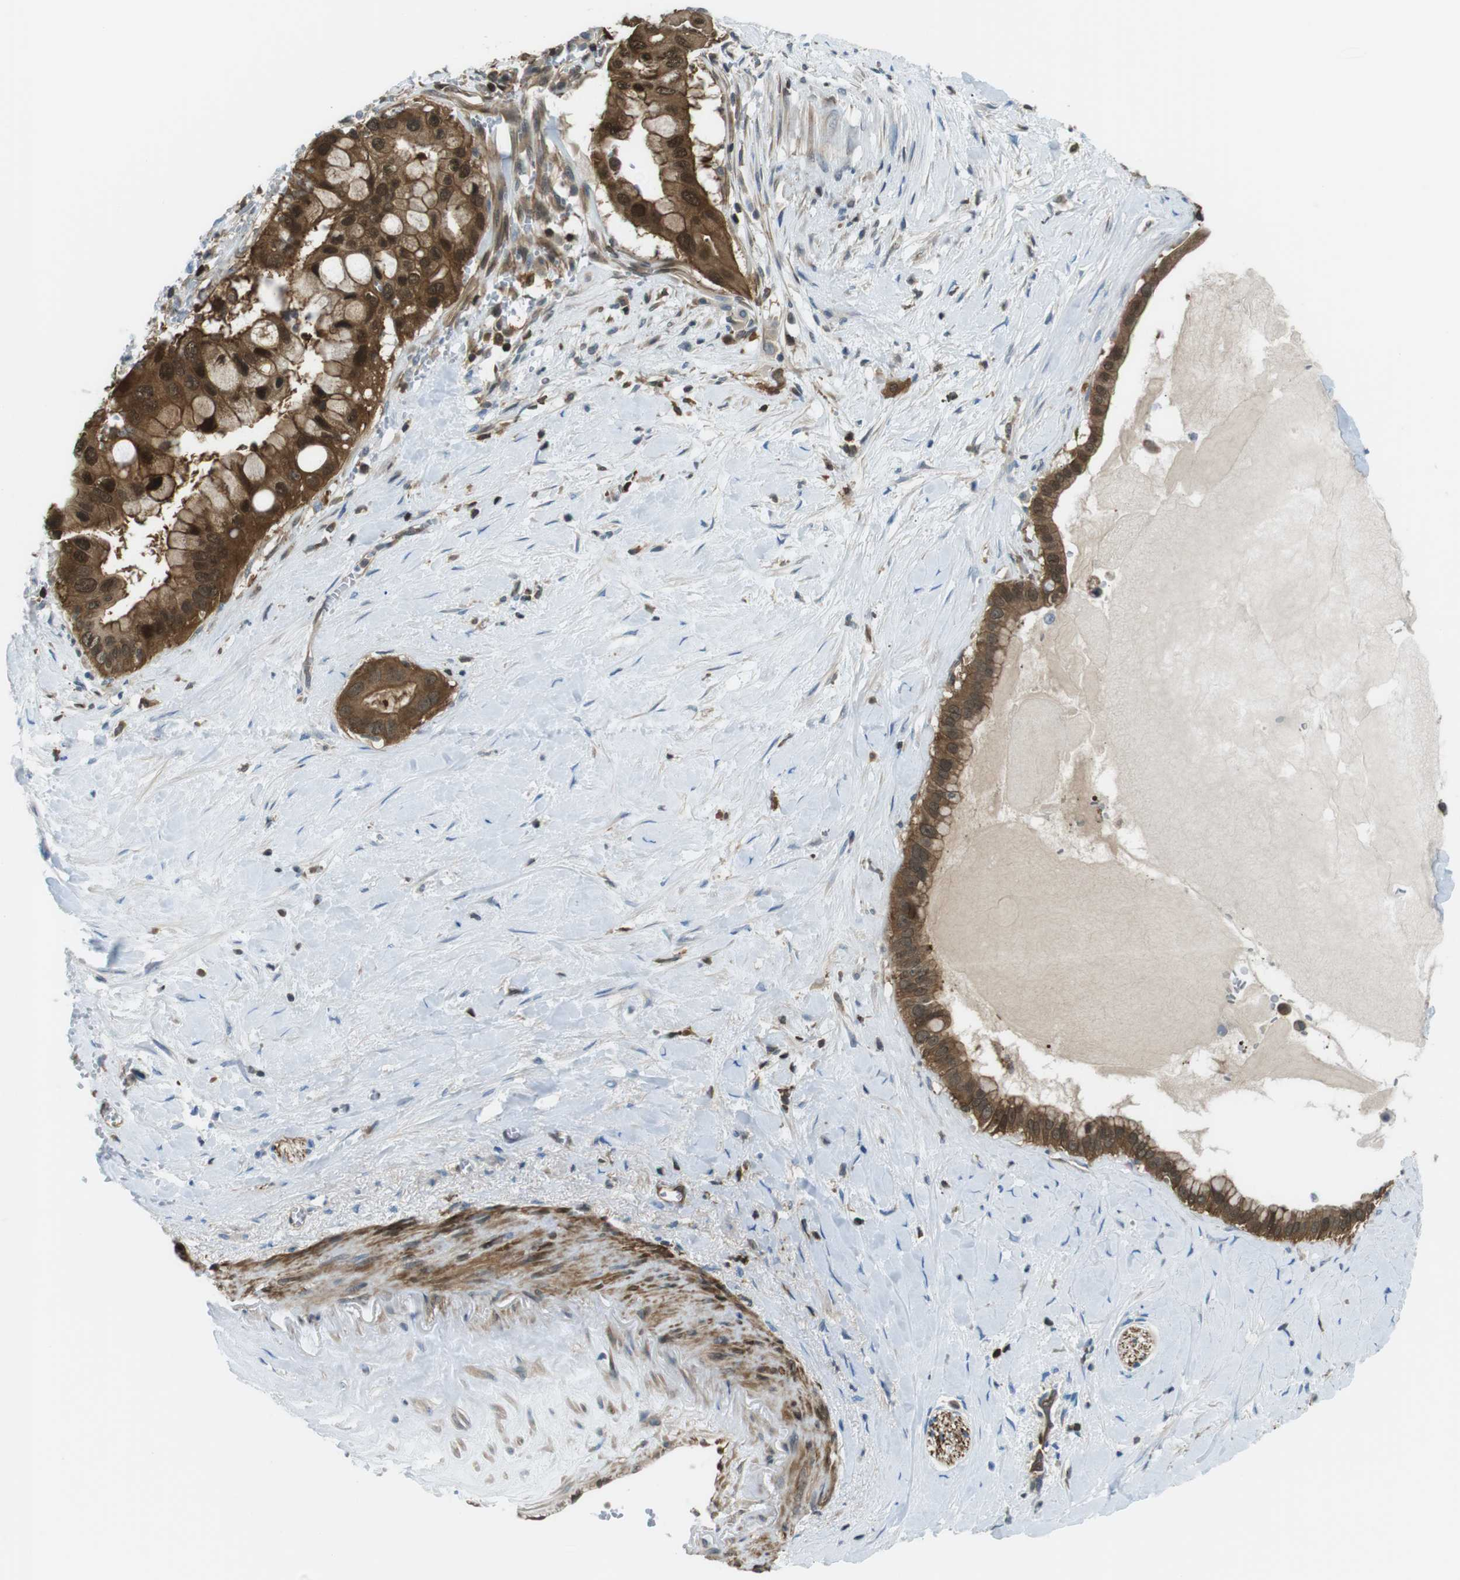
{"staining": {"intensity": "strong", "quantity": ">75%", "location": "cytoplasmic/membranous,nuclear"}, "tissue": "pancreatic cancer", "cell_type": "Tumor cells", "image_type": "cancer", "snomed": [{"axis": "morphology", "description": "Adenocarcinoma, NOS"}, {"axis": "topography", "description": "Pancreas"}], "caption": "Immunohistochemistry staining of pancreatic adenocarcinoma, which demonstrates high levels of strong cytoplasmic/membranous and nuclear positivity in about >75% of tumor cells indicating strong cytoplasmic/membranous and nuclear protein expression. The staining was performed using DAB (brown) for protein detection and nuclei were counterstained in hematoxylin (blue).", "gene": "TES", "patient": {"sex": "male", "age": 55}}